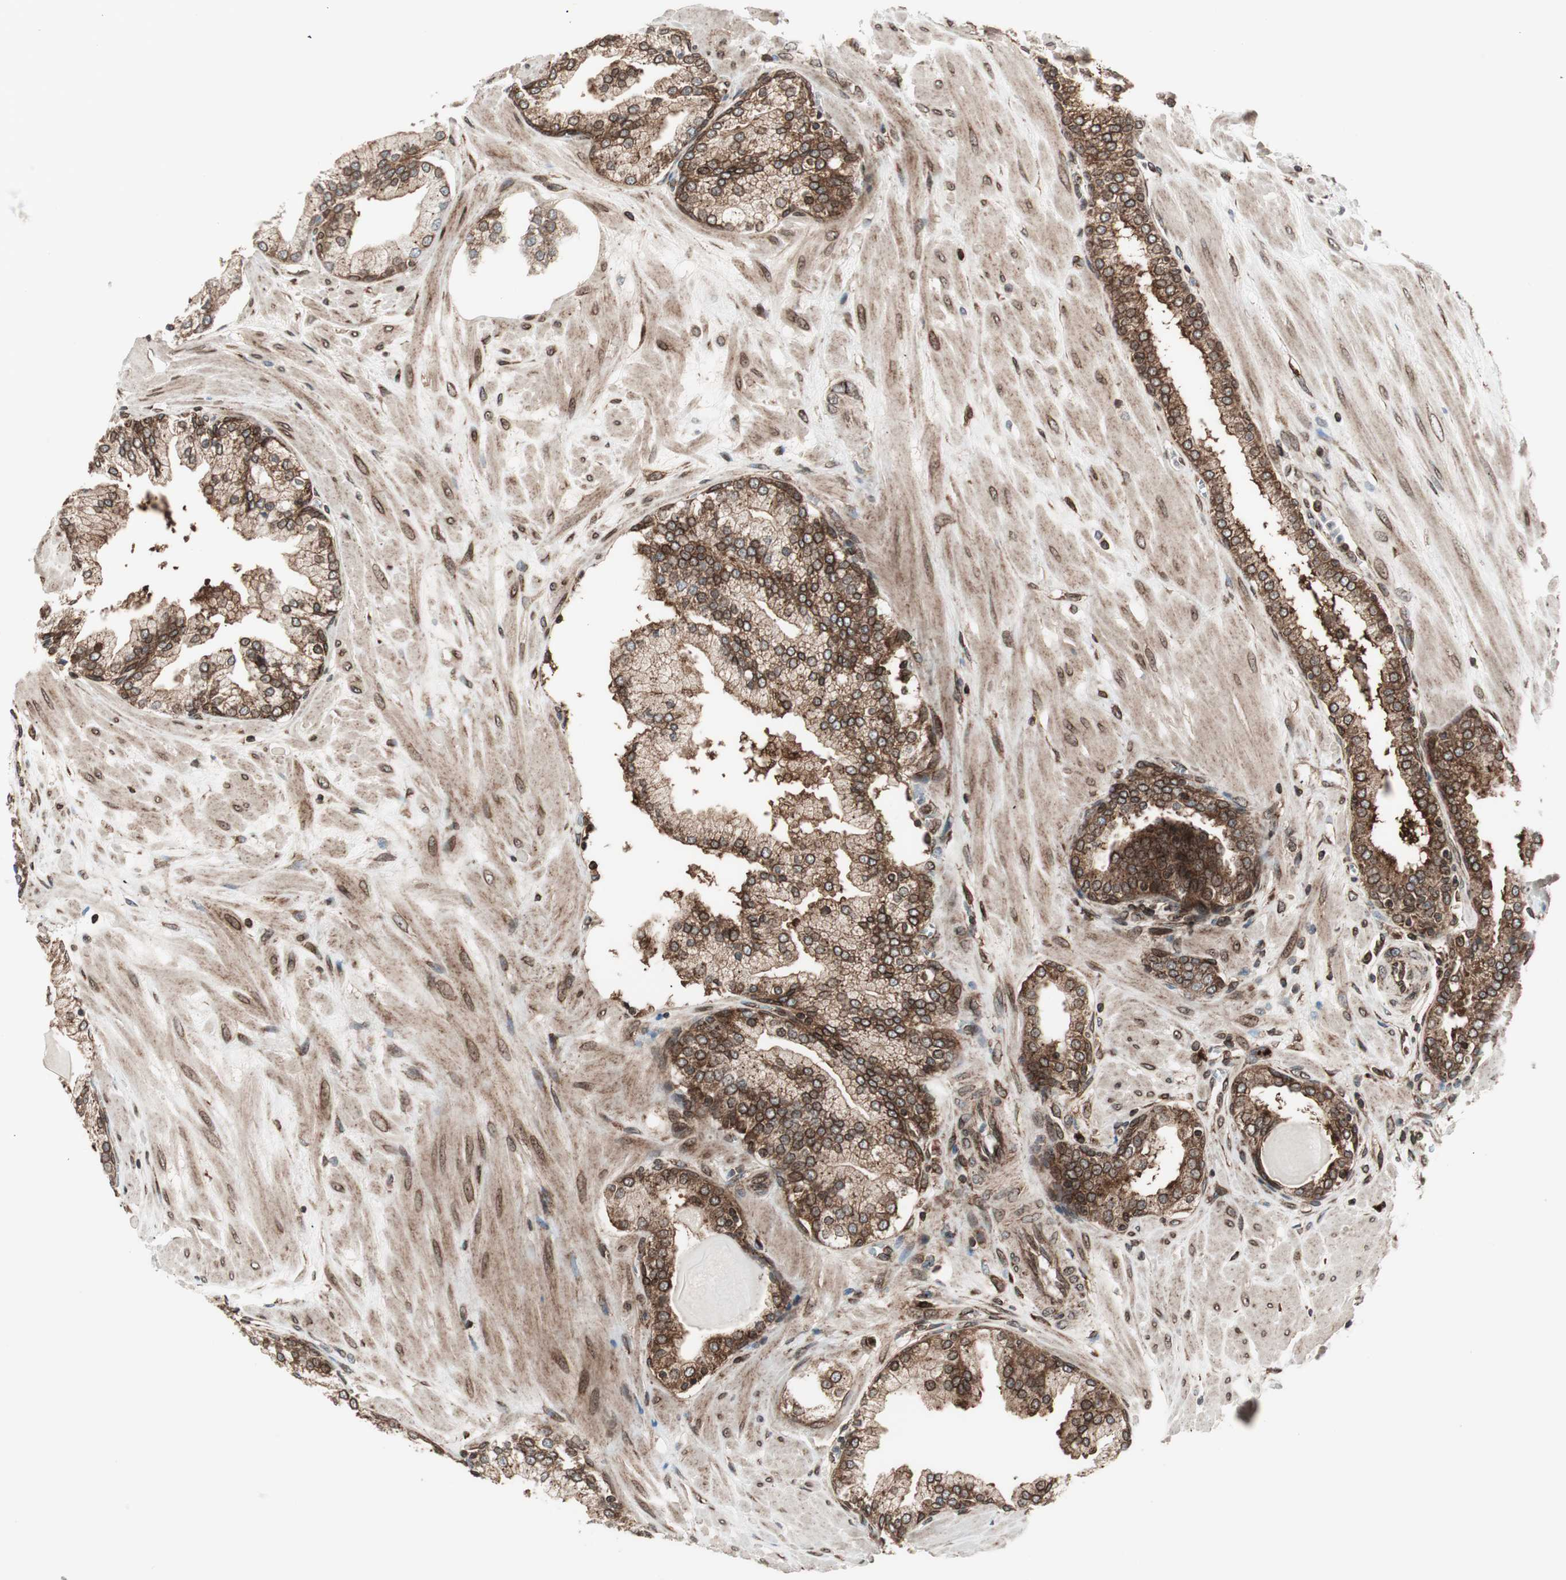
{"staining": {"intensity": "strong", "quantity": ">75%", "location": "cytoplasmic/membranous,nuclear"}, "tissue": "prostate", "cell_type": "Glandular cells", "image_type": "normal", "snomed": [{"axis": "morphology", "description": "Normal tissue, NOS"}, {"axis": "topography", "description": "Prostate"}], "caption": "Protein expression analysis of normal human prostate reveals strong cytoplasmic/membranous,nuclear positivity in approximately >75% of glandular cells. Nuclei are stained in blue.", "gene": "NUP62", "patient": {"sex": "male", "age": 51}}